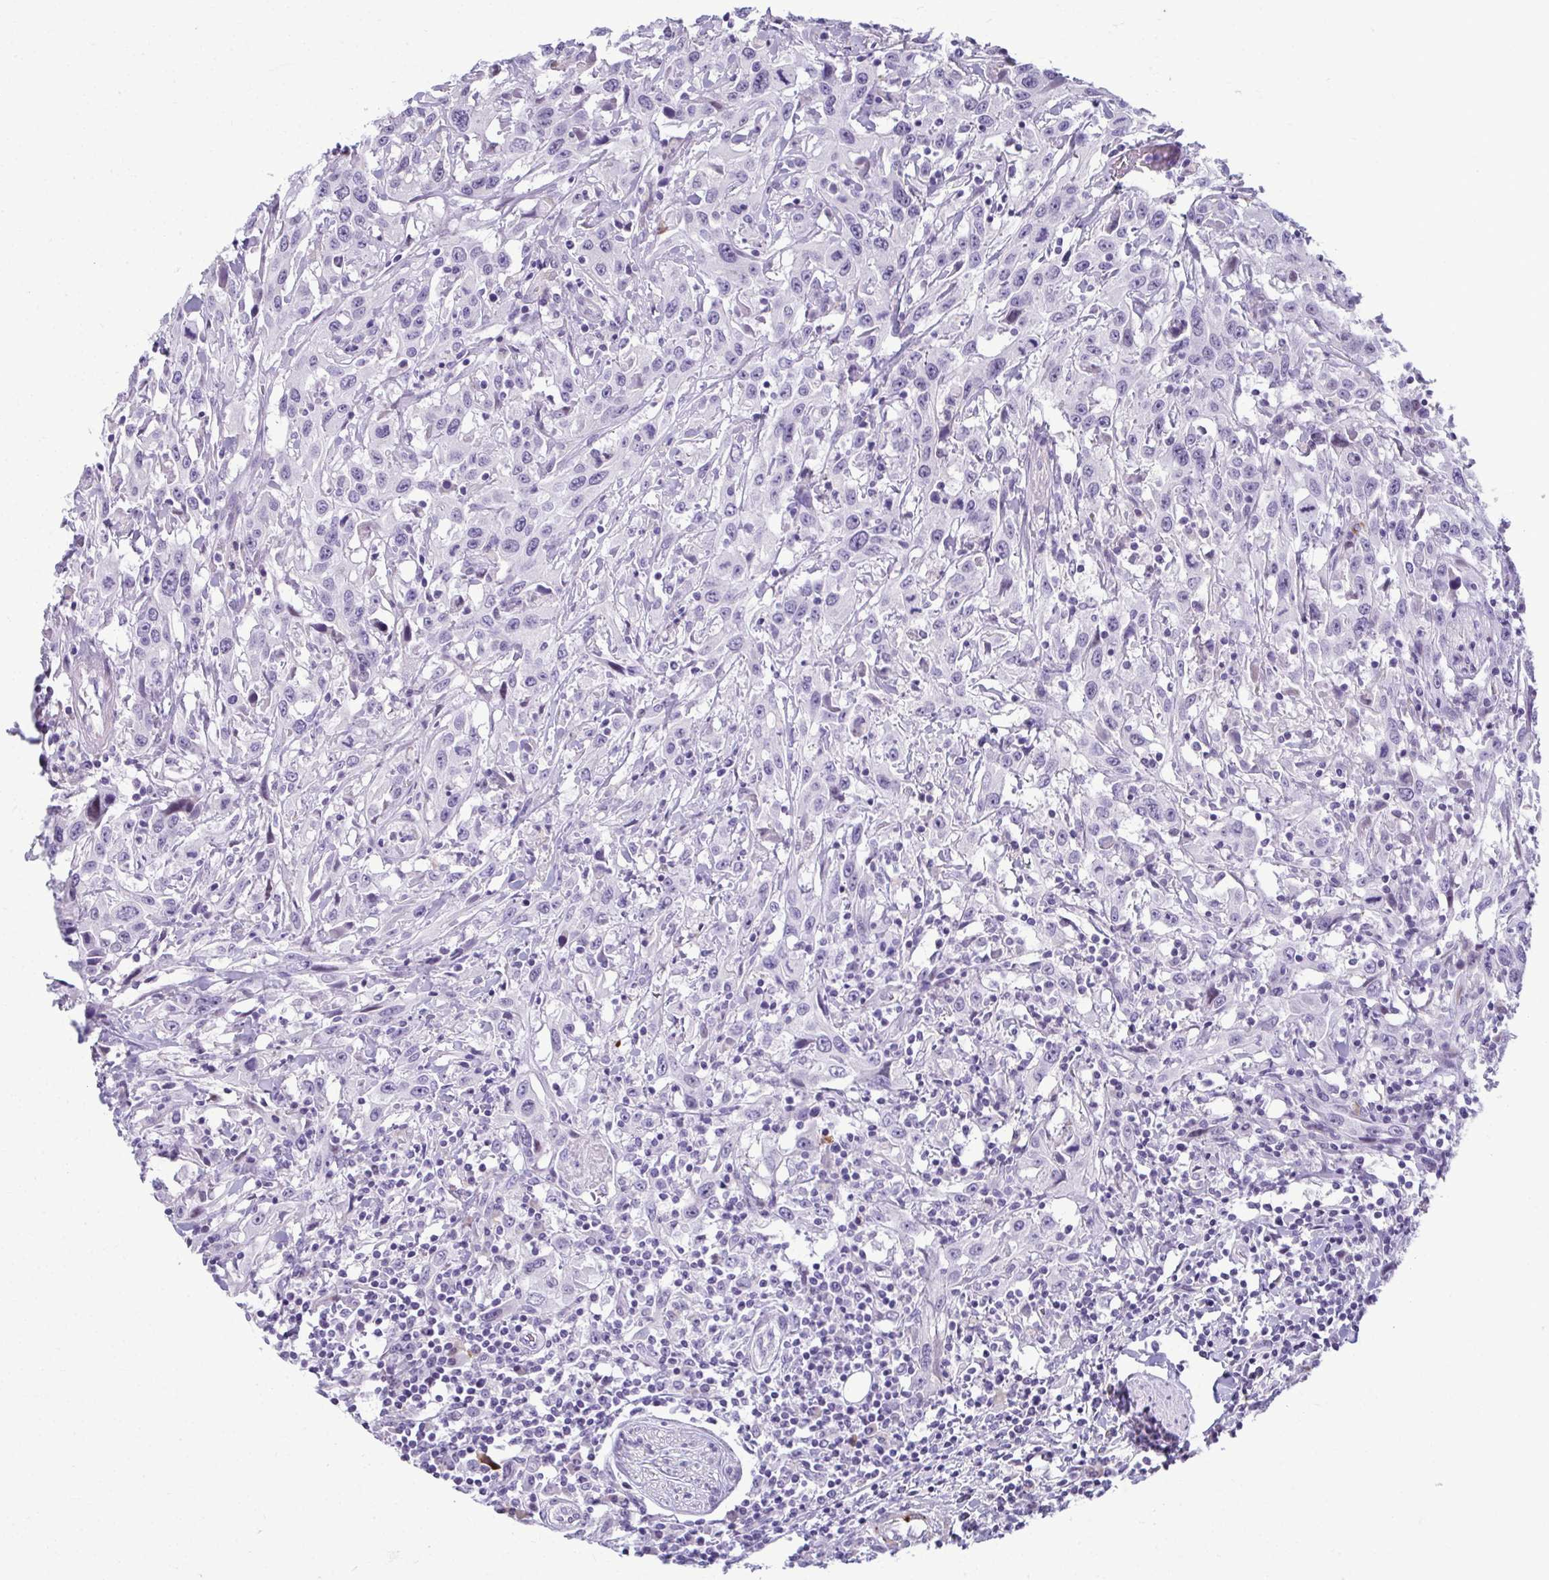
{"staining": {"intensity": "negative", "quantity": "none", "location": "none"}, "tissue": "urothelial cancer", "cell_type": "Tumor cells", "image_type": "cancer", "snomed": [{"axis": "morphology", "description": "Urothelial carcinoma, High grade"}, {"axis": "topography", "description": "Urinary bladder"}], "caption": "Urothelial cancer stained for a protein using IHC exhibits no positivity tumor cells.", "gene": "SERPINI1", "patient": {"sex": "male", "age": 61}}